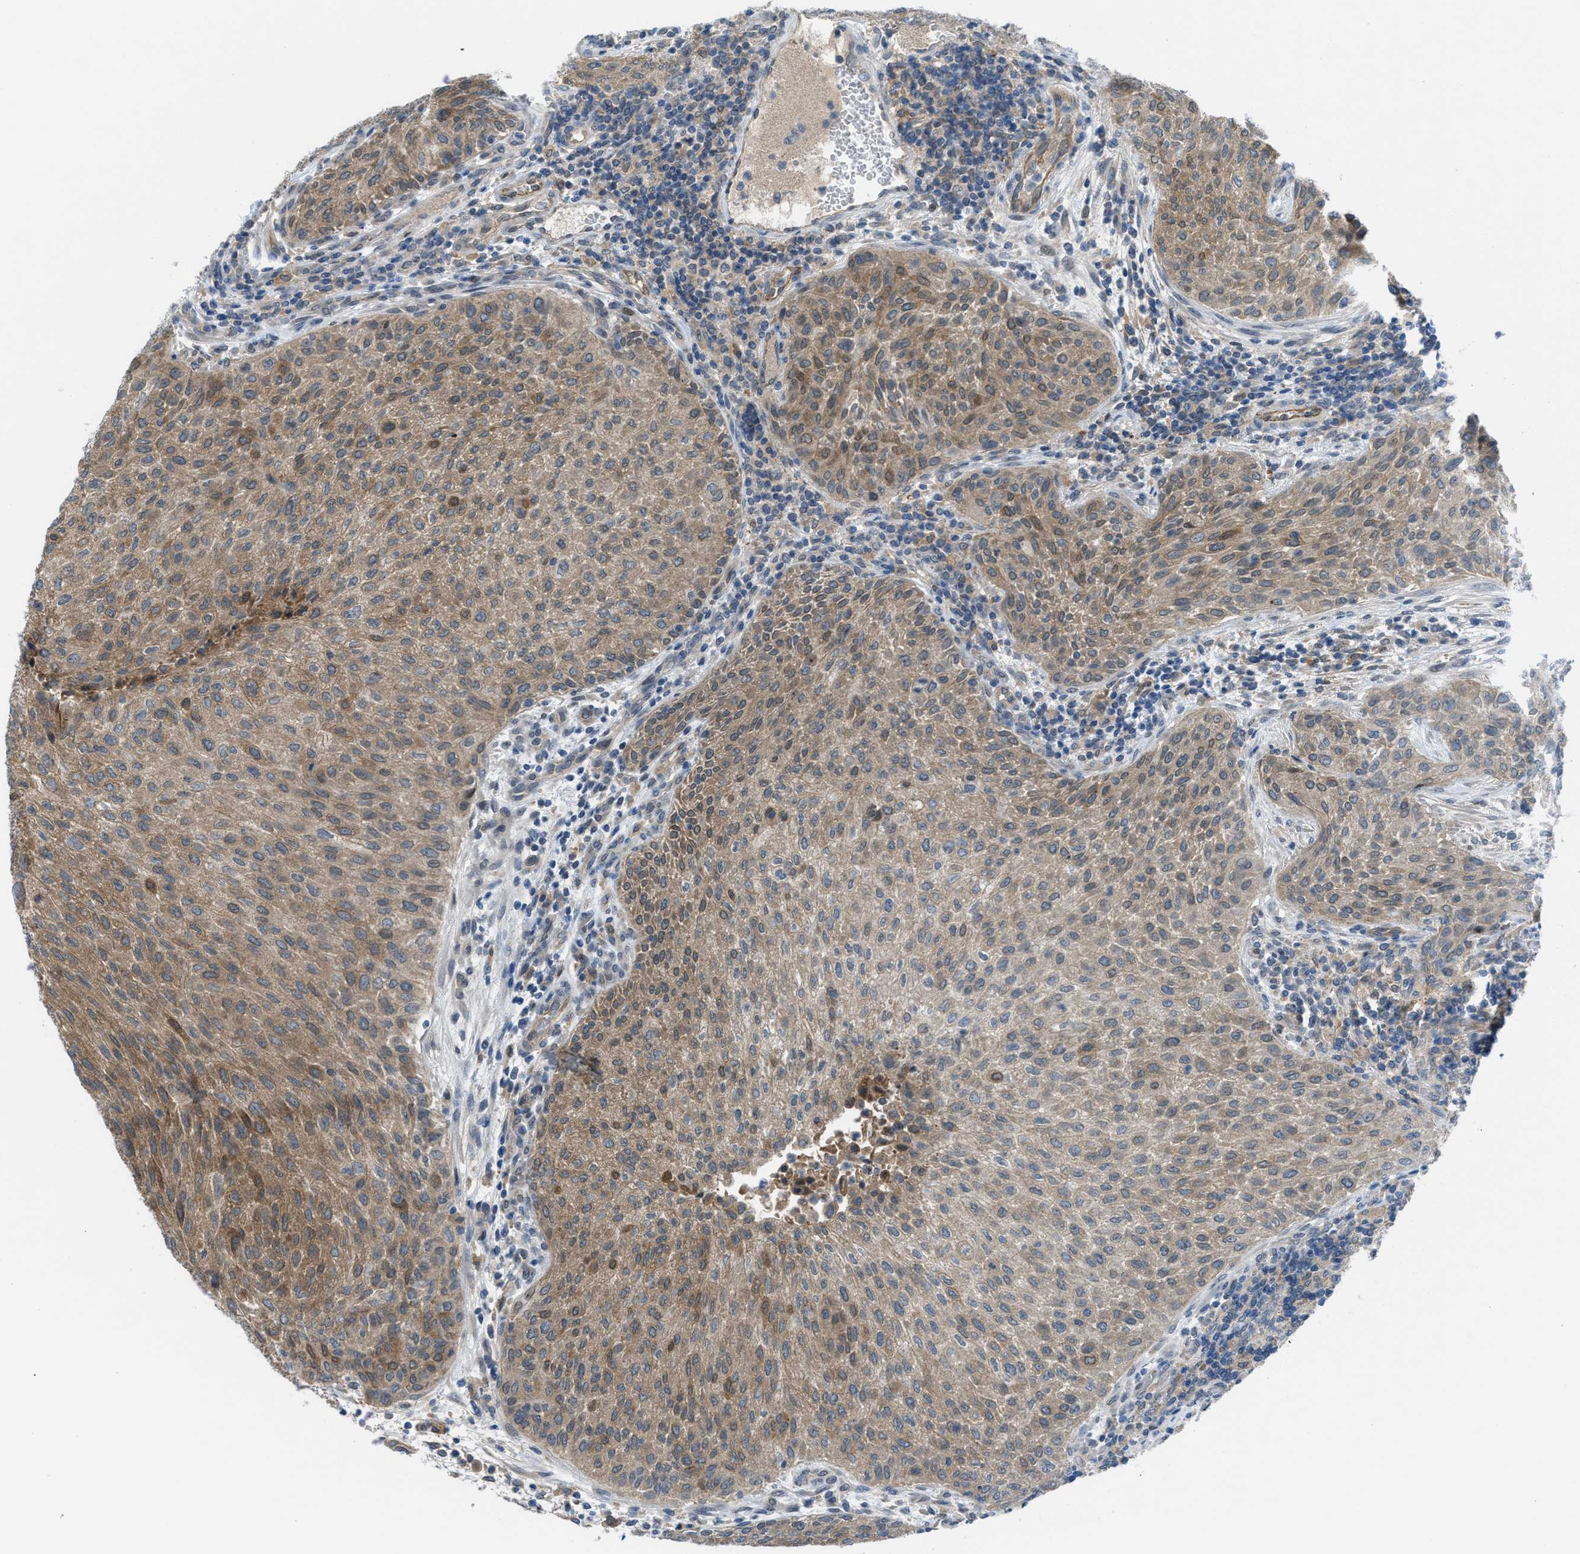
{"staining": {"intensity": "moderate", "quantity": ">75%", "location": "cytoplasmic/membranous"}, "tissue": "urothelial cancer", "cell_type": "Tumor cells", "image_type": "cancer", "snomed": [{"axis": "morphology", "description": "Urothelial carcinoma, Low grade"}, {"axis": "morphology", "description": "Urothelial carcinoma, High grade"}, {"axis": "topography", "description": "Urinary bladder"}], "caption": "High-power microscopy captured an IHC image of high-grade urothelial carcinoma, revealing moderate cytoplasmic/membranous positivity in about >75% of tumor cells. The staining was performed using DAB (3,3'-diaminobenzidine), with brown indicating positive protein expression. Nuclei are stained blue with hematoxylin.", "gene": "BAZ2B", "patient": {"sex": "male", "age": 35}}